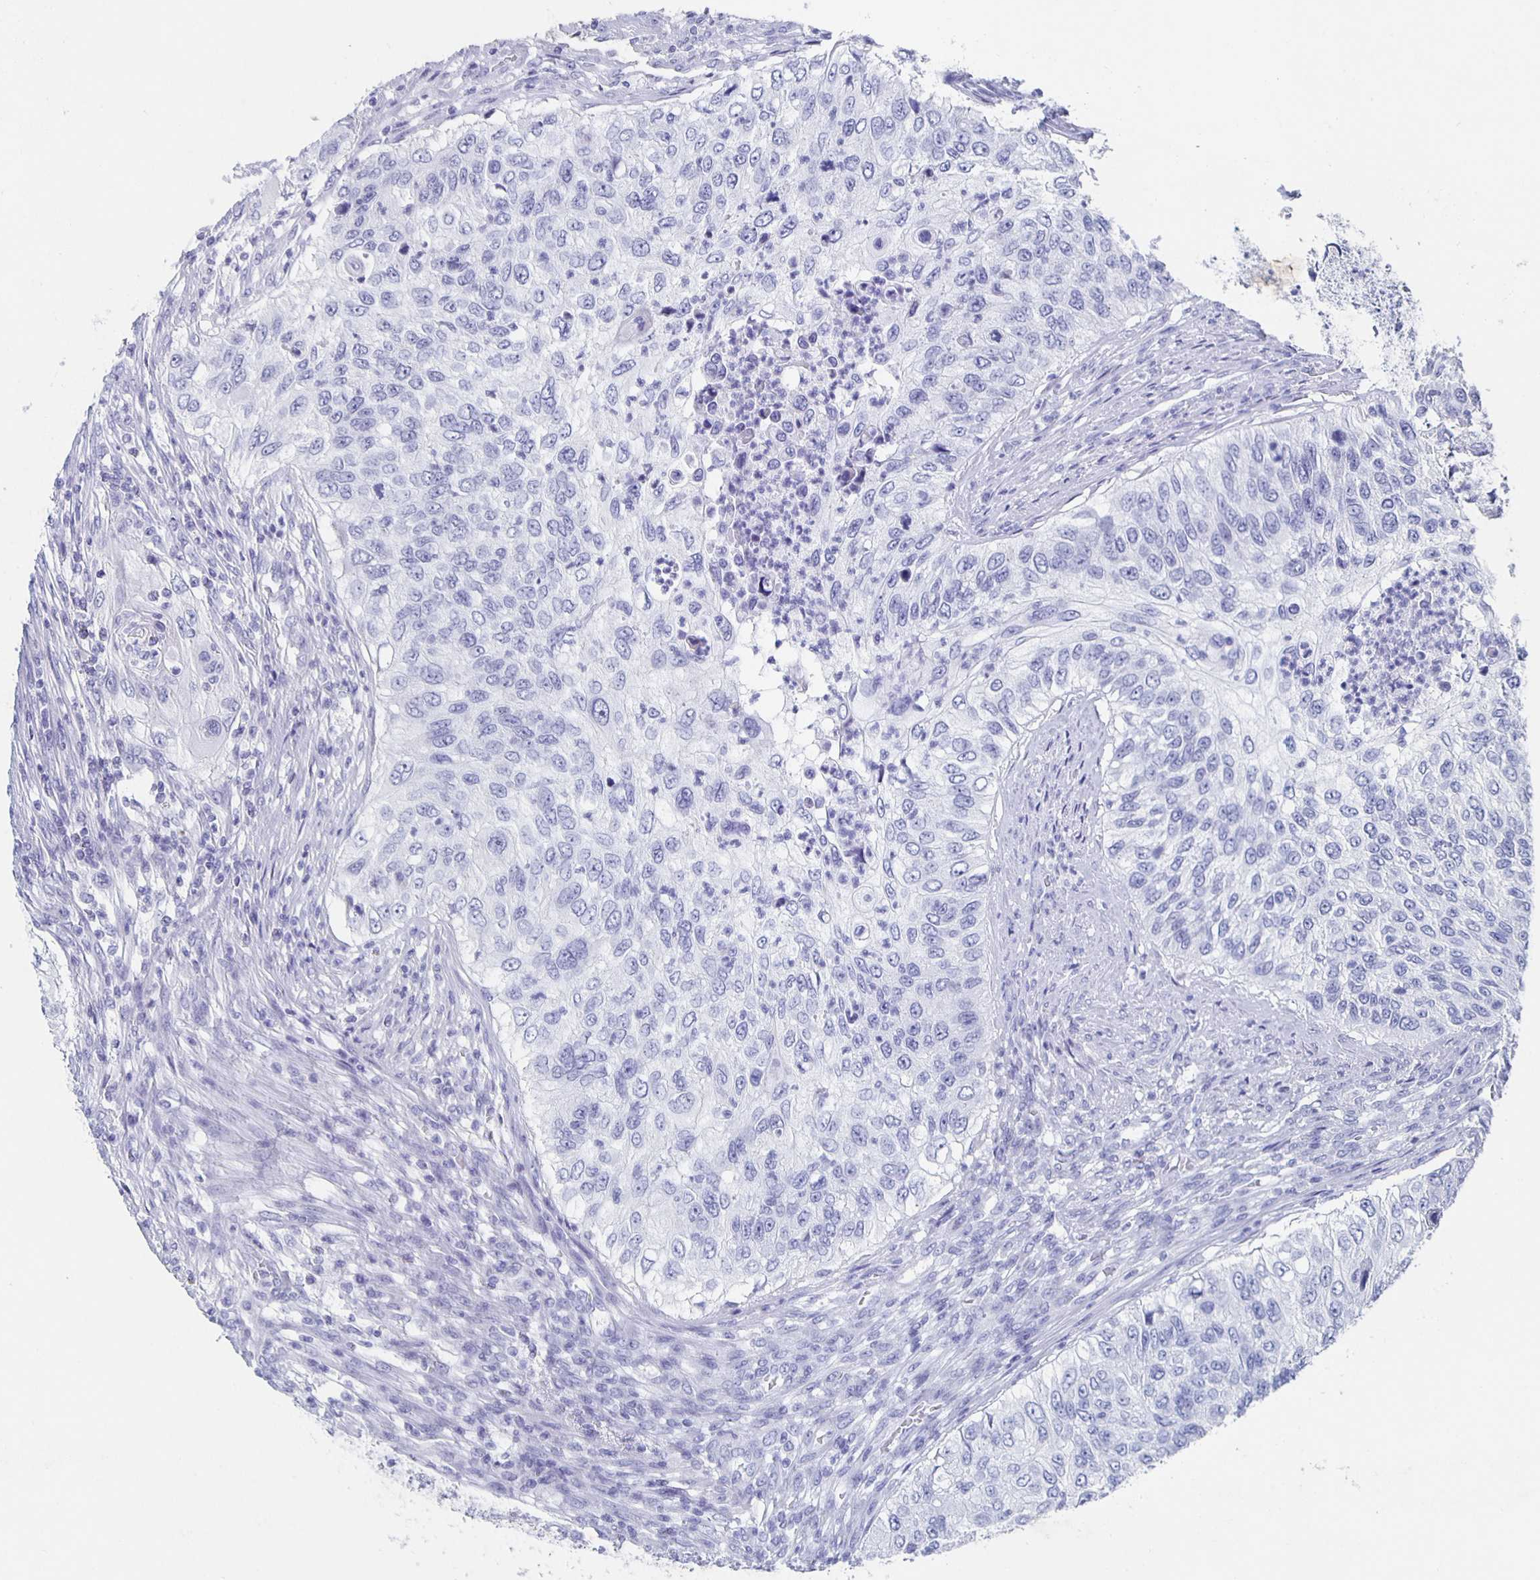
{"staining": {"intensity": "negative", "quantity": "none", "location": "none"}, "tissue": "urothelial cancer", "cell_type": "Tumor cells", "image_type": "cancer", "snomed": [{"axis": "morphology", "description": "Urothelial carcinoma, High grade"}, {"axis": "topography", "description": "Urinary bladder"}], "caption": "A high-resolution image shows immunohistochemistry (IHC) staining of high-grade urothelial carcinoma, which shows no significant positivity in tumor cells.", "gene": "SLC34A2", "patient": {"sex": "female", "age": 60}}